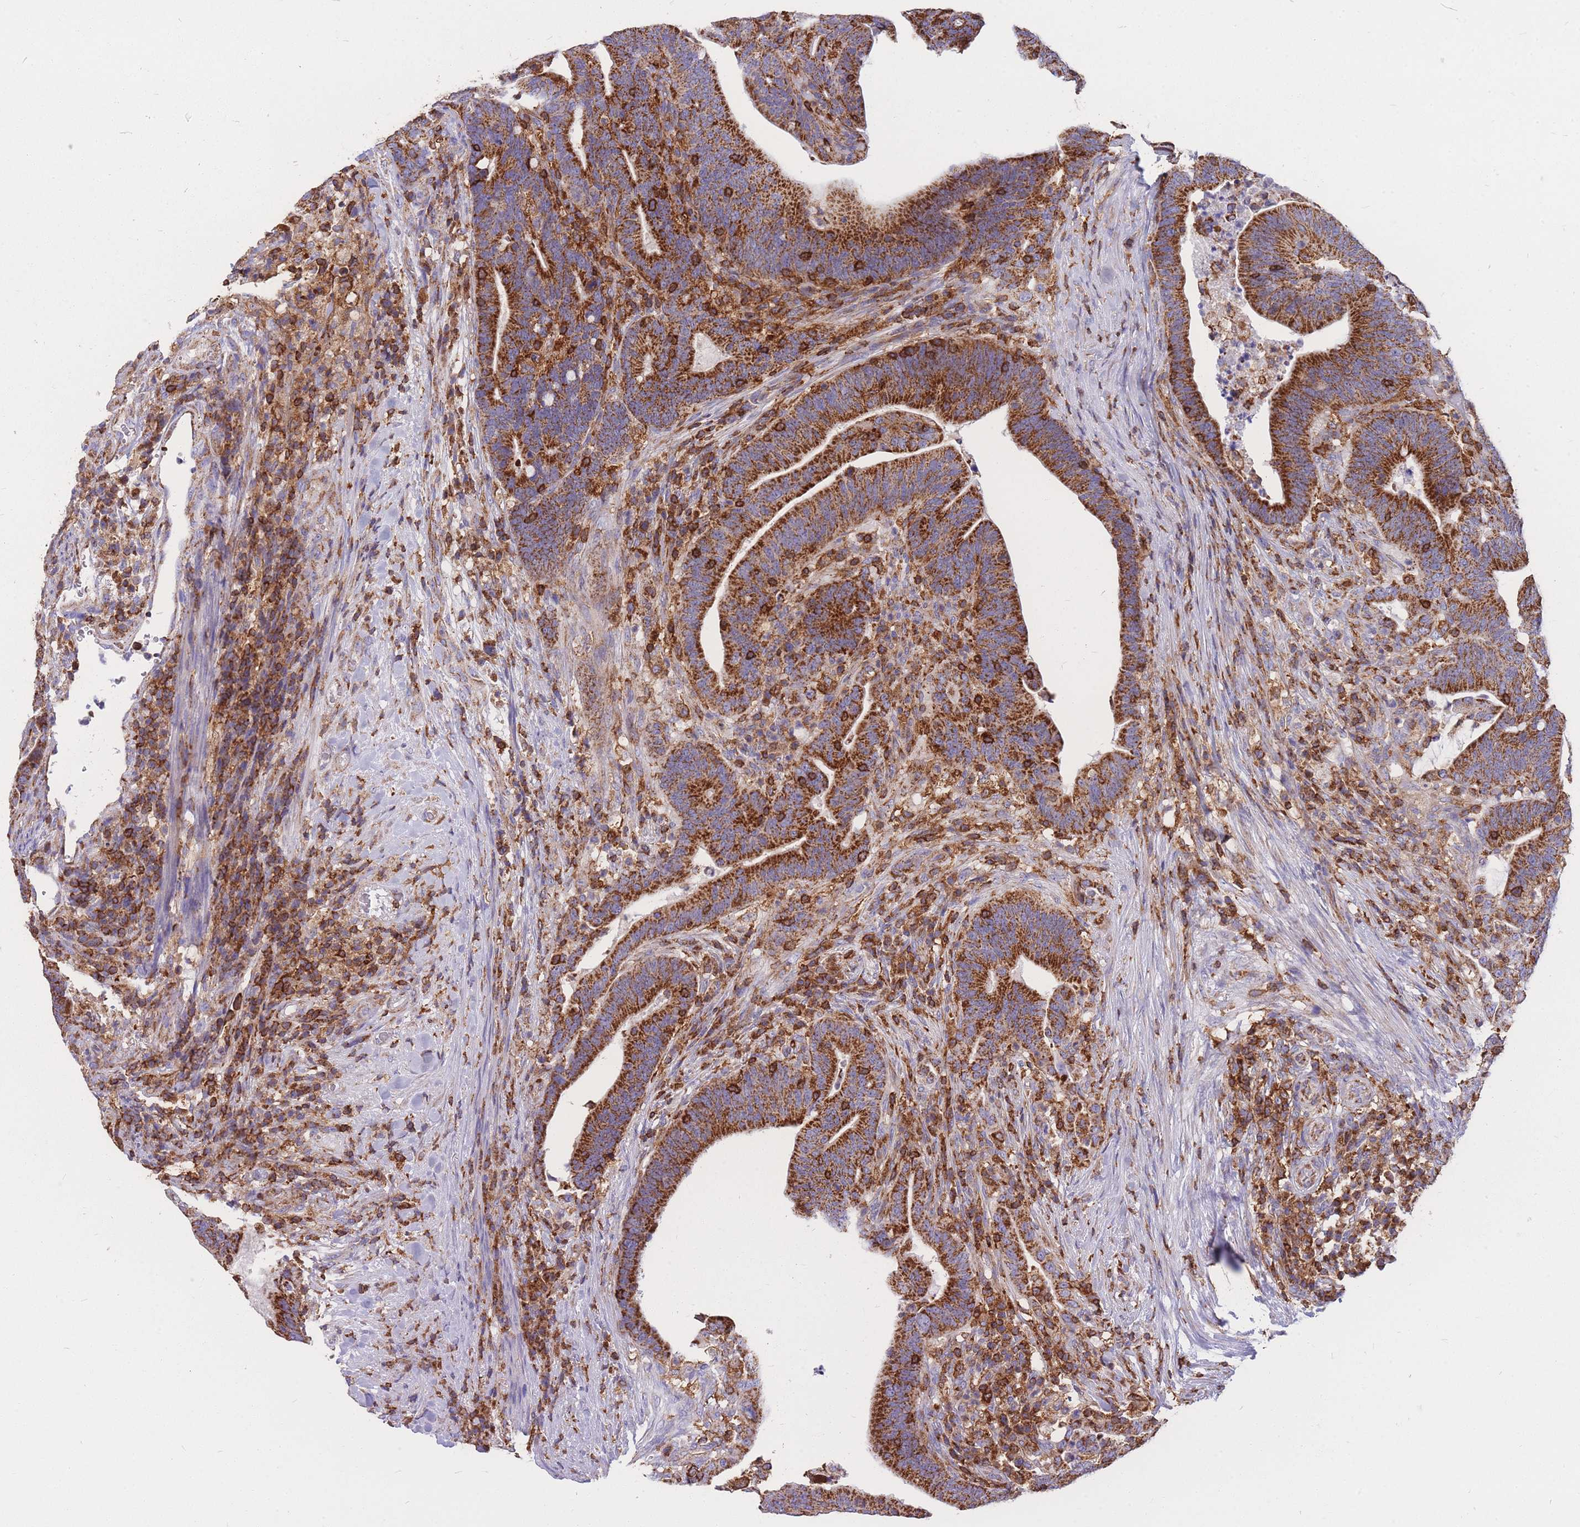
{"staining": {"intensity": "strong", "quantity": ">75%", "location": "cytoplasmic/membranous"}, "tissue": "colorectal cancer", "cell_type": "Tumor cells", "image_type": "cancer", "snomed": [{"axis": "morphology", "description": "Adenocarcinoma, NOS"}, {"axis": "topography", "description": "Colon"}], "caption": "DAB (3,3'-diaminobenzidine) immunohistochemical staining of colorectal cancer shows strong cytoplasmic/membranous protein expression in about >75% of tumor cells.", "gene": "MRPL54", "patient": {"sex": "female", "age": 66}}